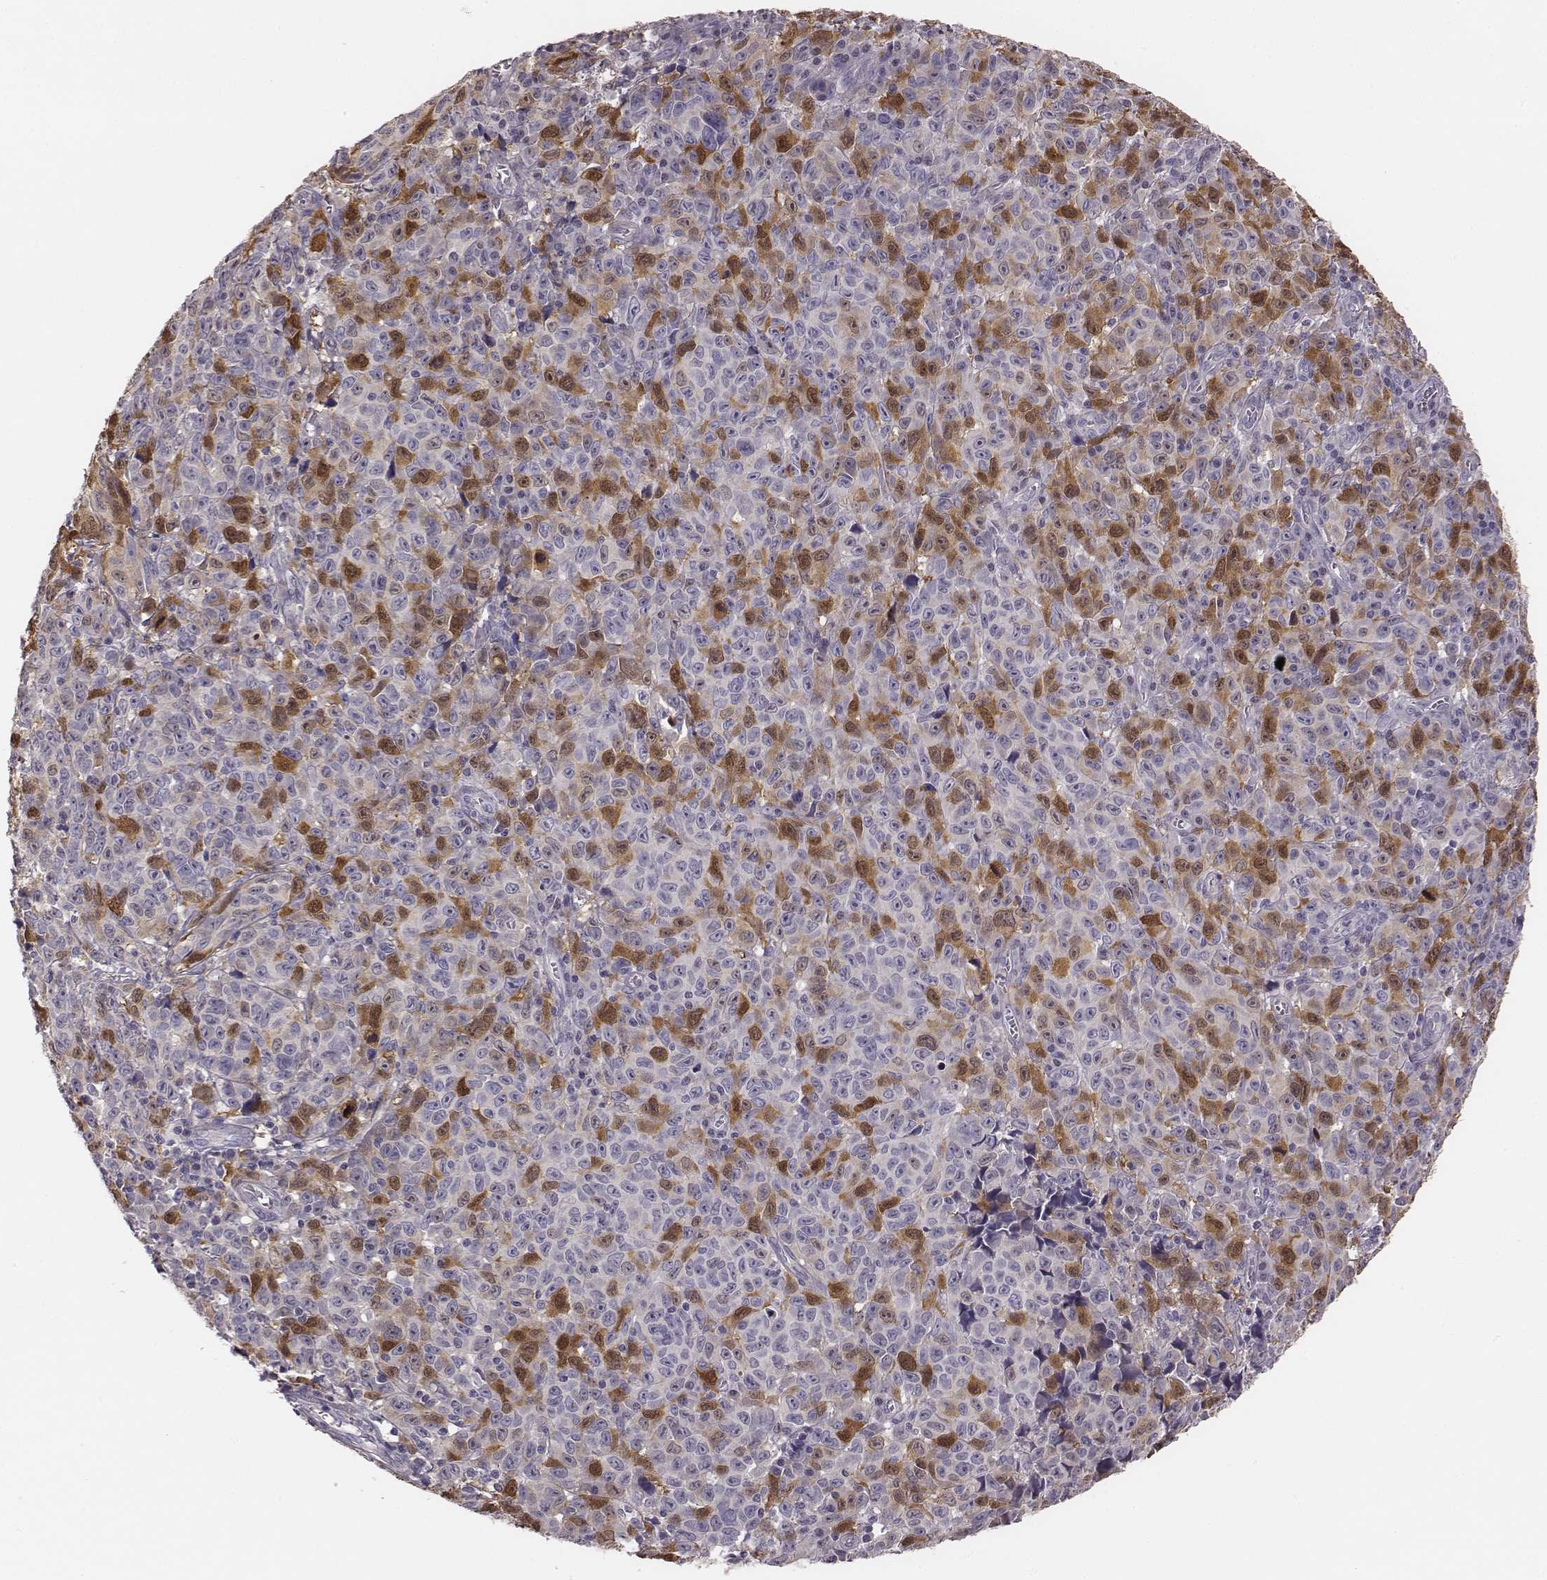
{"staining": {"intensity": "negative", "quantity": "none", "location": "none"}, "tissue": "melanoma", "cell_type": "Tumor cells", "image_type": "cancer", "snomed": [{"axis": "morphology", "description": "Malignant melanoma, NOS"}, {"axis": "topography", "description": "Vulva, labia, clitoris and Bartholin´s gland, NO"}], "caption": "Melanoma stained for a protein using immunohistochemistry (IHC) shows no positivity tumor cells.", "gene": "PBK", "patient": {"sex": "female", "age": 75}}